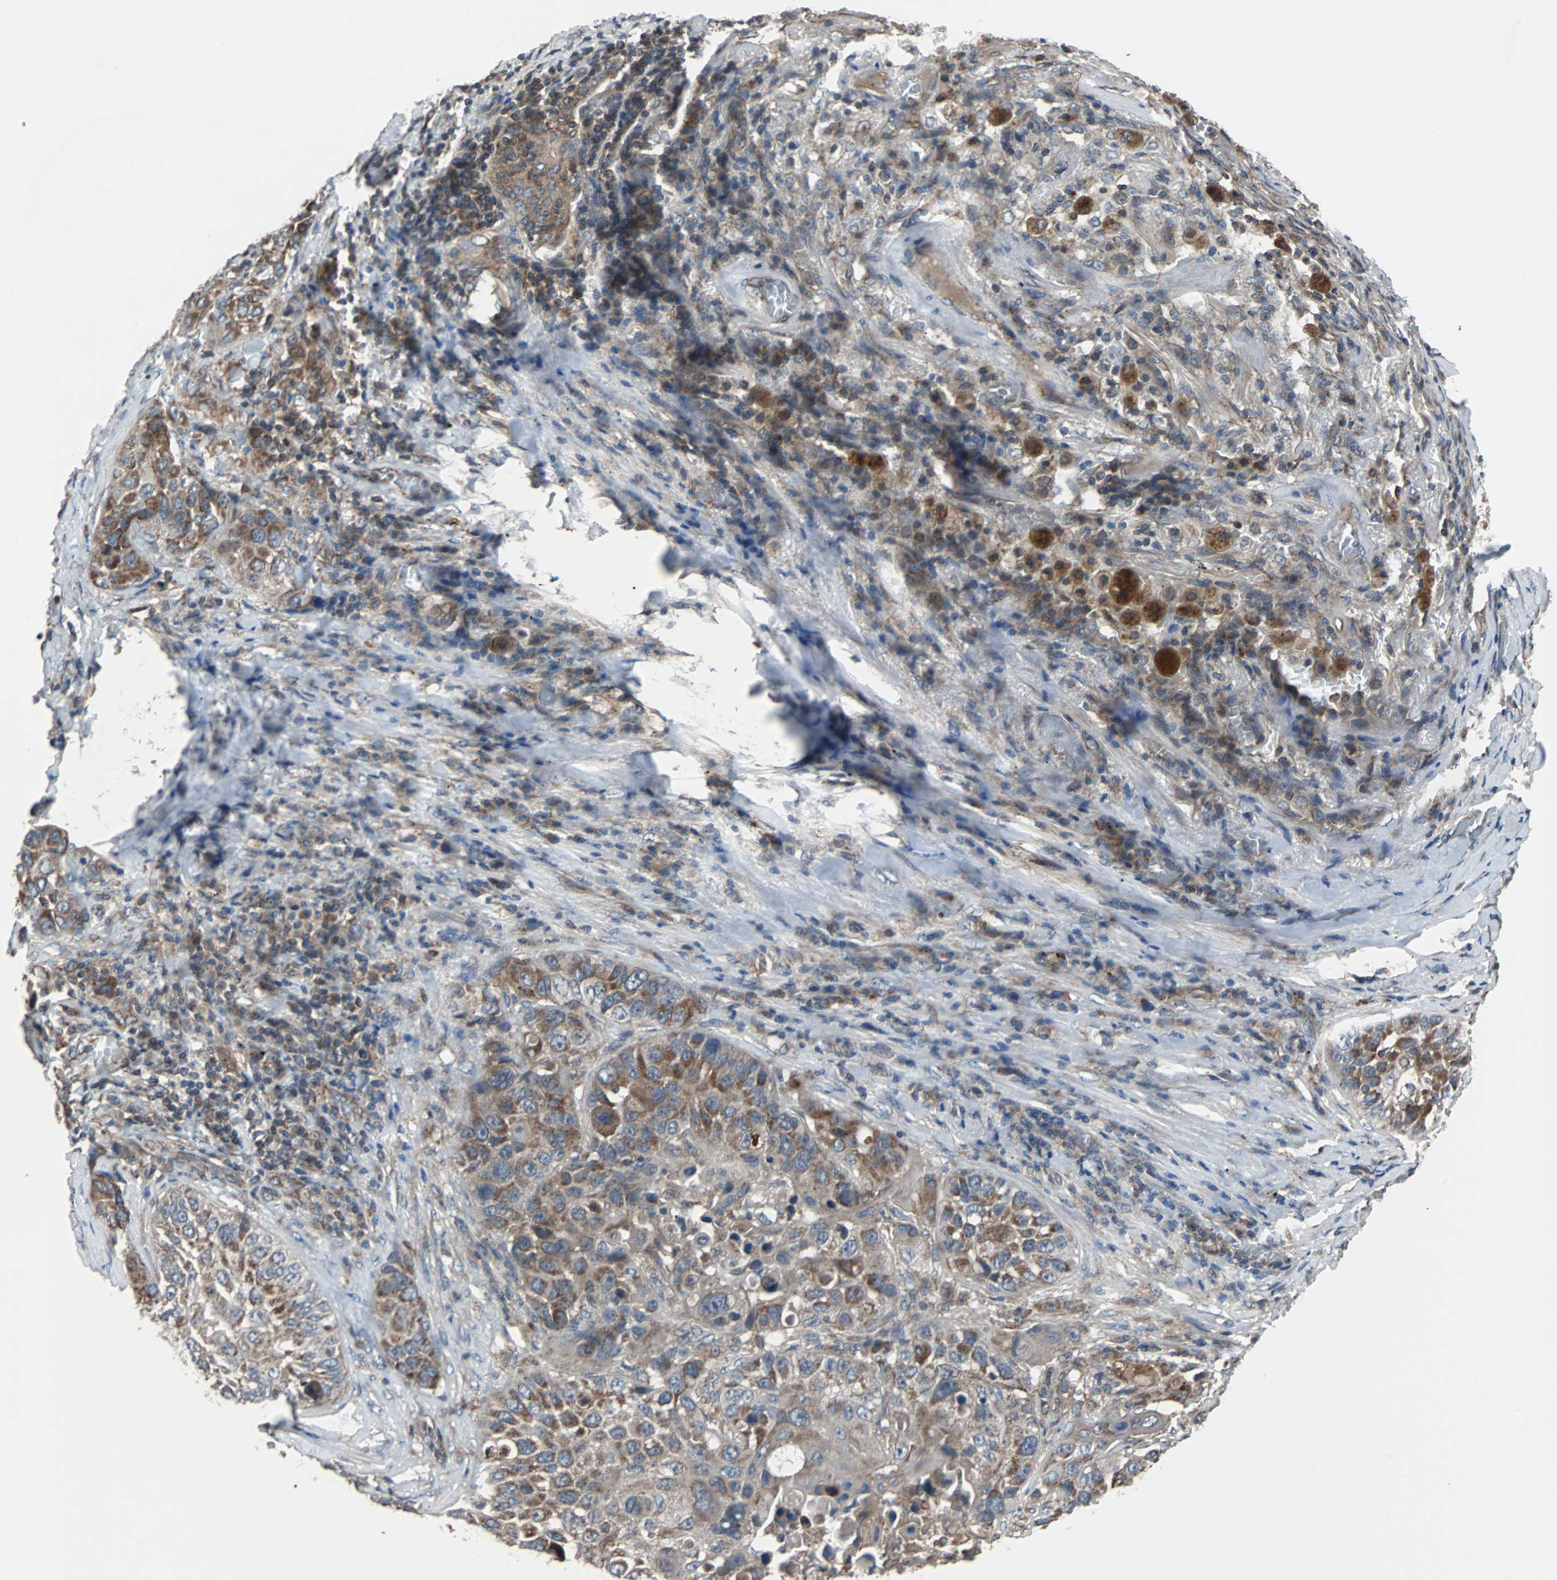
{"staining": {"intensity": "moderate", "quantity": ">75%", "location": "cytoplasmic/membranous"}, "tissue": "lung cancer", "cell_type": "Tumor cells", "image_type": "cancer", "snomed": [{"axis": "morphology", "description": "Squamous cell carcinoma, NOS"}, {"axis": "topography", "description": "Lung"}], "caption": "This micrograph displays immunohistochemistry (IHC) staining of human lung cancer (squamous cell carcinoma), with medium moderate cytoplasmic/membranous positivity in approximately >75% of tumor cells.", "gene": "ACTR3", "patient": {"sex": "male", "age": 57}}